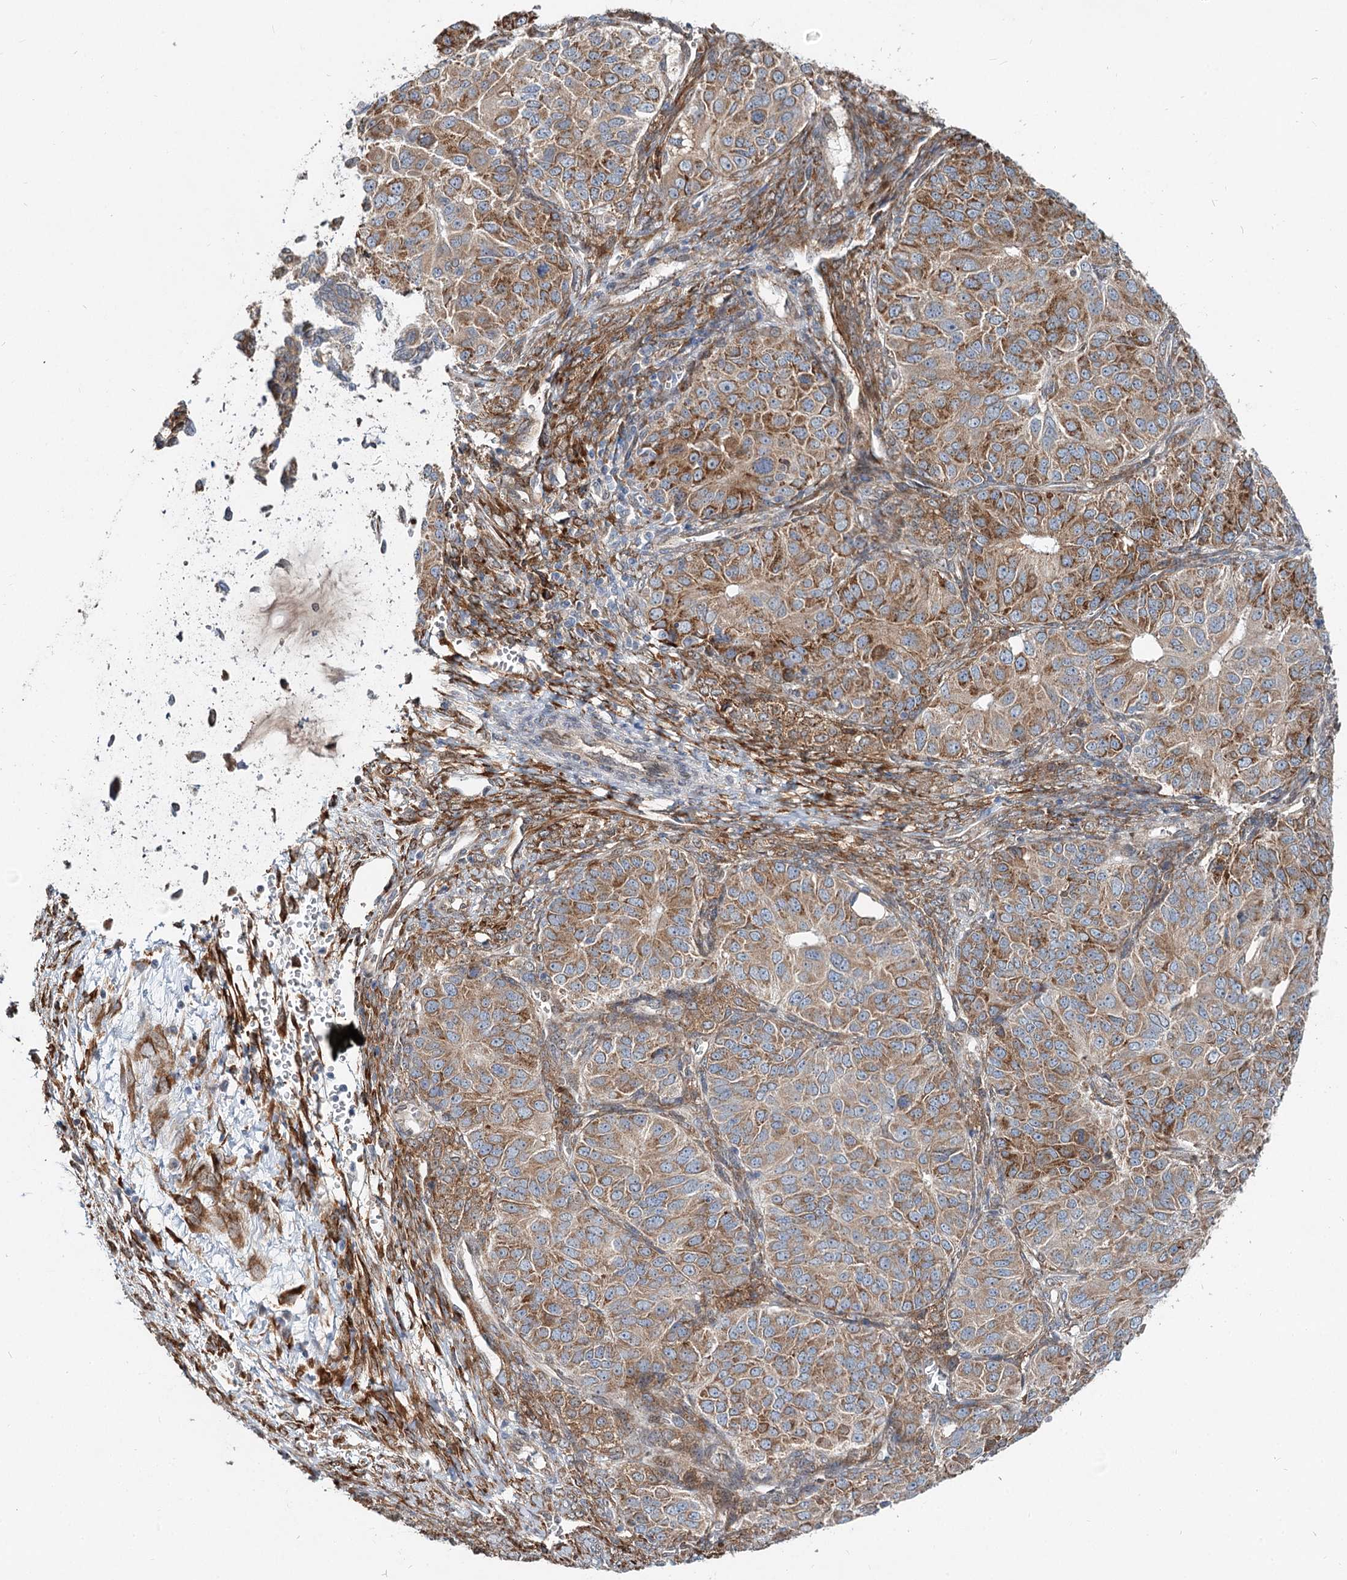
{"staining": {"intensity": "moderate", "quantity": ">75%", "location": "cytoplasmic/membranous"}, "tissue": "ovarian cancer", "cell_type": "Tumor cells", "image_type": "cancer", "snomed": [{"axis": "morphology", "description": "Carcinoma, endometroid"}, {"axis": "topography", "description": "Ovary"}], "caption": "Endometroid carcinoma (ovarian) stained with a protein marker reveals moderate staining in tumor cells.", "gene": "SPART", "patient": {"sex": "female", "age": 51}}